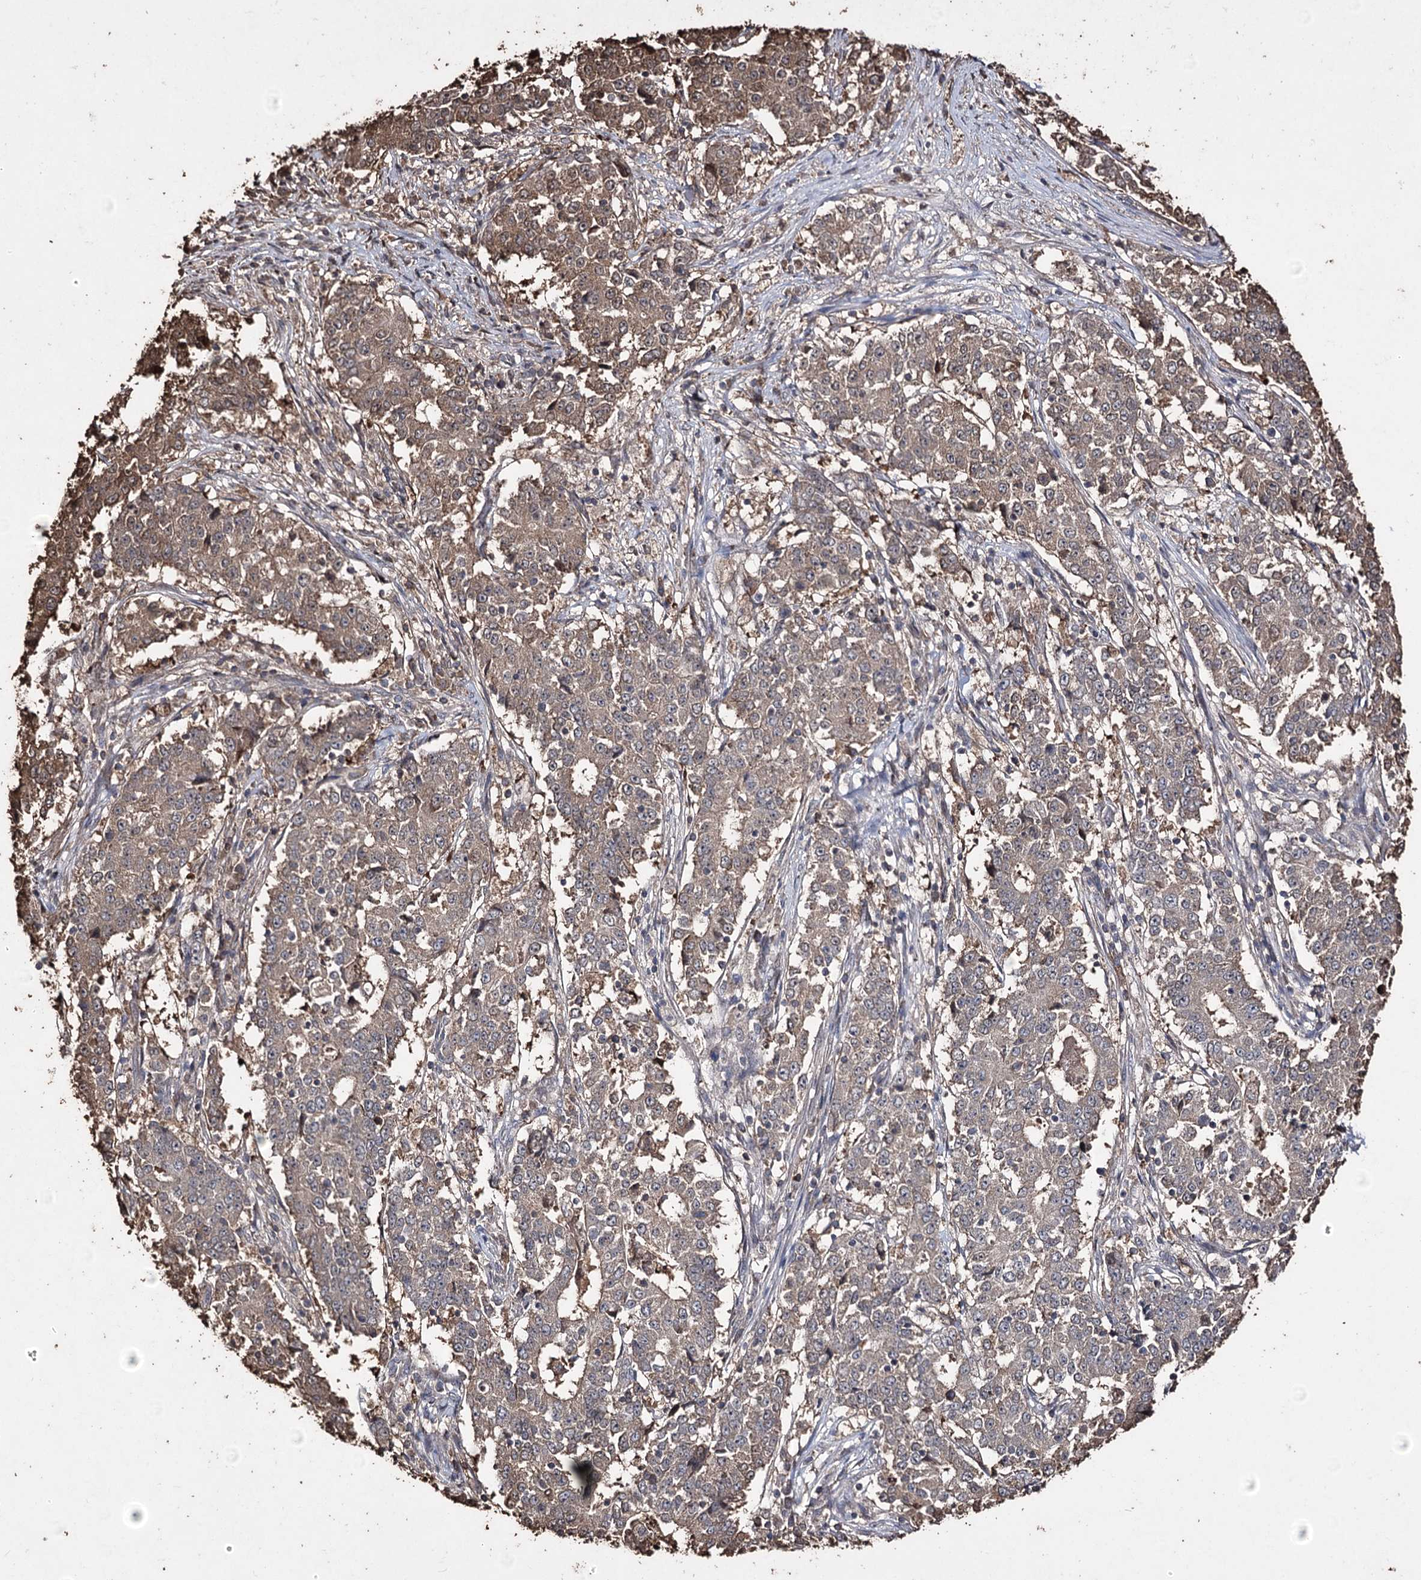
{"staining": {"intensity": "moderate", "quantity": "25%-75%", "location": "cytoplasmic/membranous"}, "tissue": "stomach cancer", "cell_type": "Tumor cells", "image_type": "cancer", "snomed": [{"axis": "morphology", "description": "Adenocarcinoma, NOS"}, {"axis": "topography", "description": "Stomach"}], "caption": "This micrograph displays immunohistochemistry staining of adenocarcinoma (stomach), with medium moderate cytoplasmic/membranous positivity in about 25%-75% of tumor cells.", "gene": "ZNF662", "patient": {"sex": "male", "age": 59}}